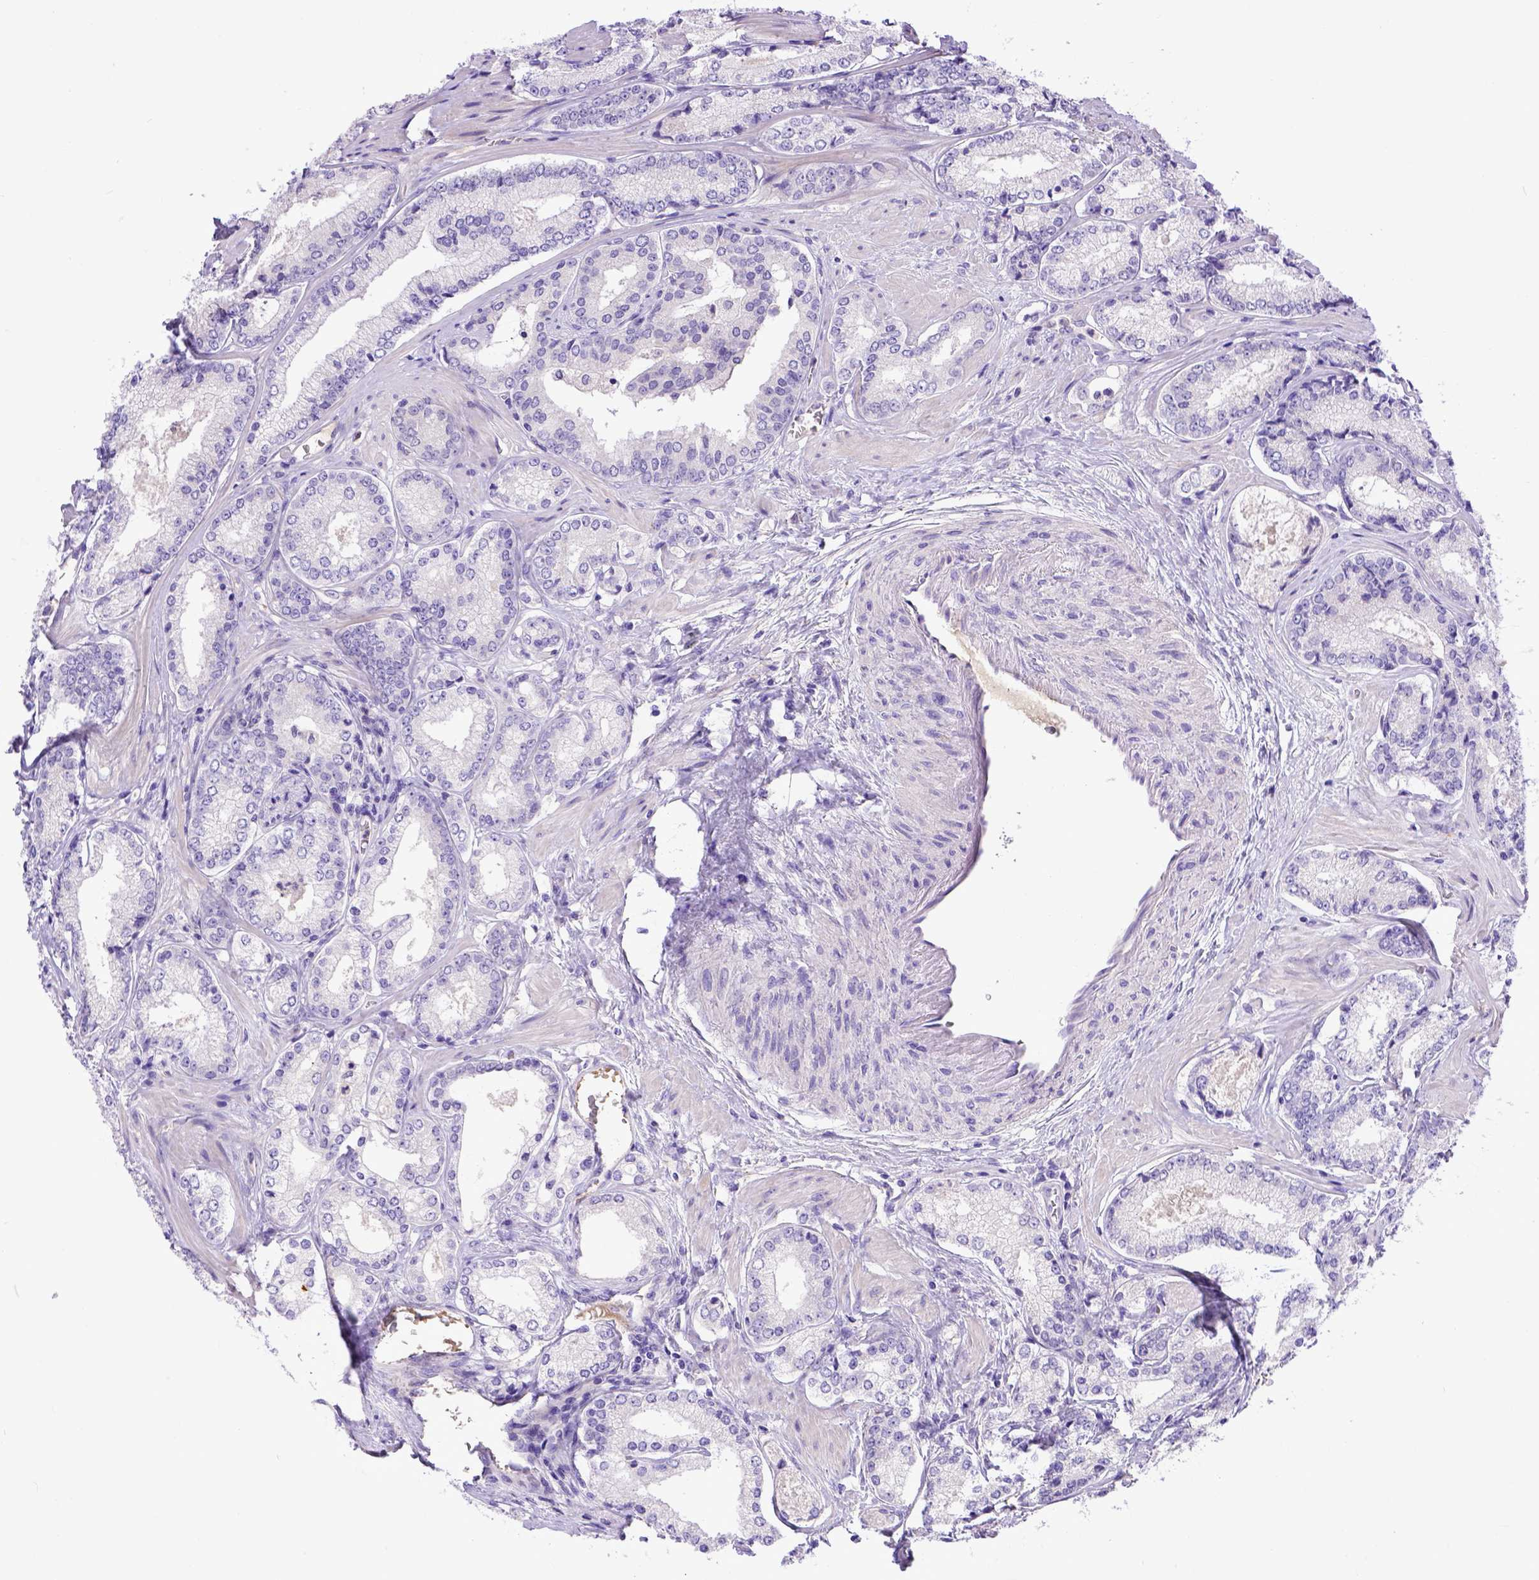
{"staining": {"intensity": "negative", "quantity": "none", "location": "none"}, "tissue": "prostate cancer", "cell_type": "Tumor cells", "image_type": "cancer", "snomed": [{"axis": "morphology", "description": "Adenocarcinoma, Low grade"}, {"axis": "topography", "description": "Prostate"}], "caption": "The IHC photomicrograph has no significant positivity in tumor cells of prostate adenocarcinoma (low-grade) tissue.", "gene": "CFAP300", "patient": {"sex": "male", "age": 56}}